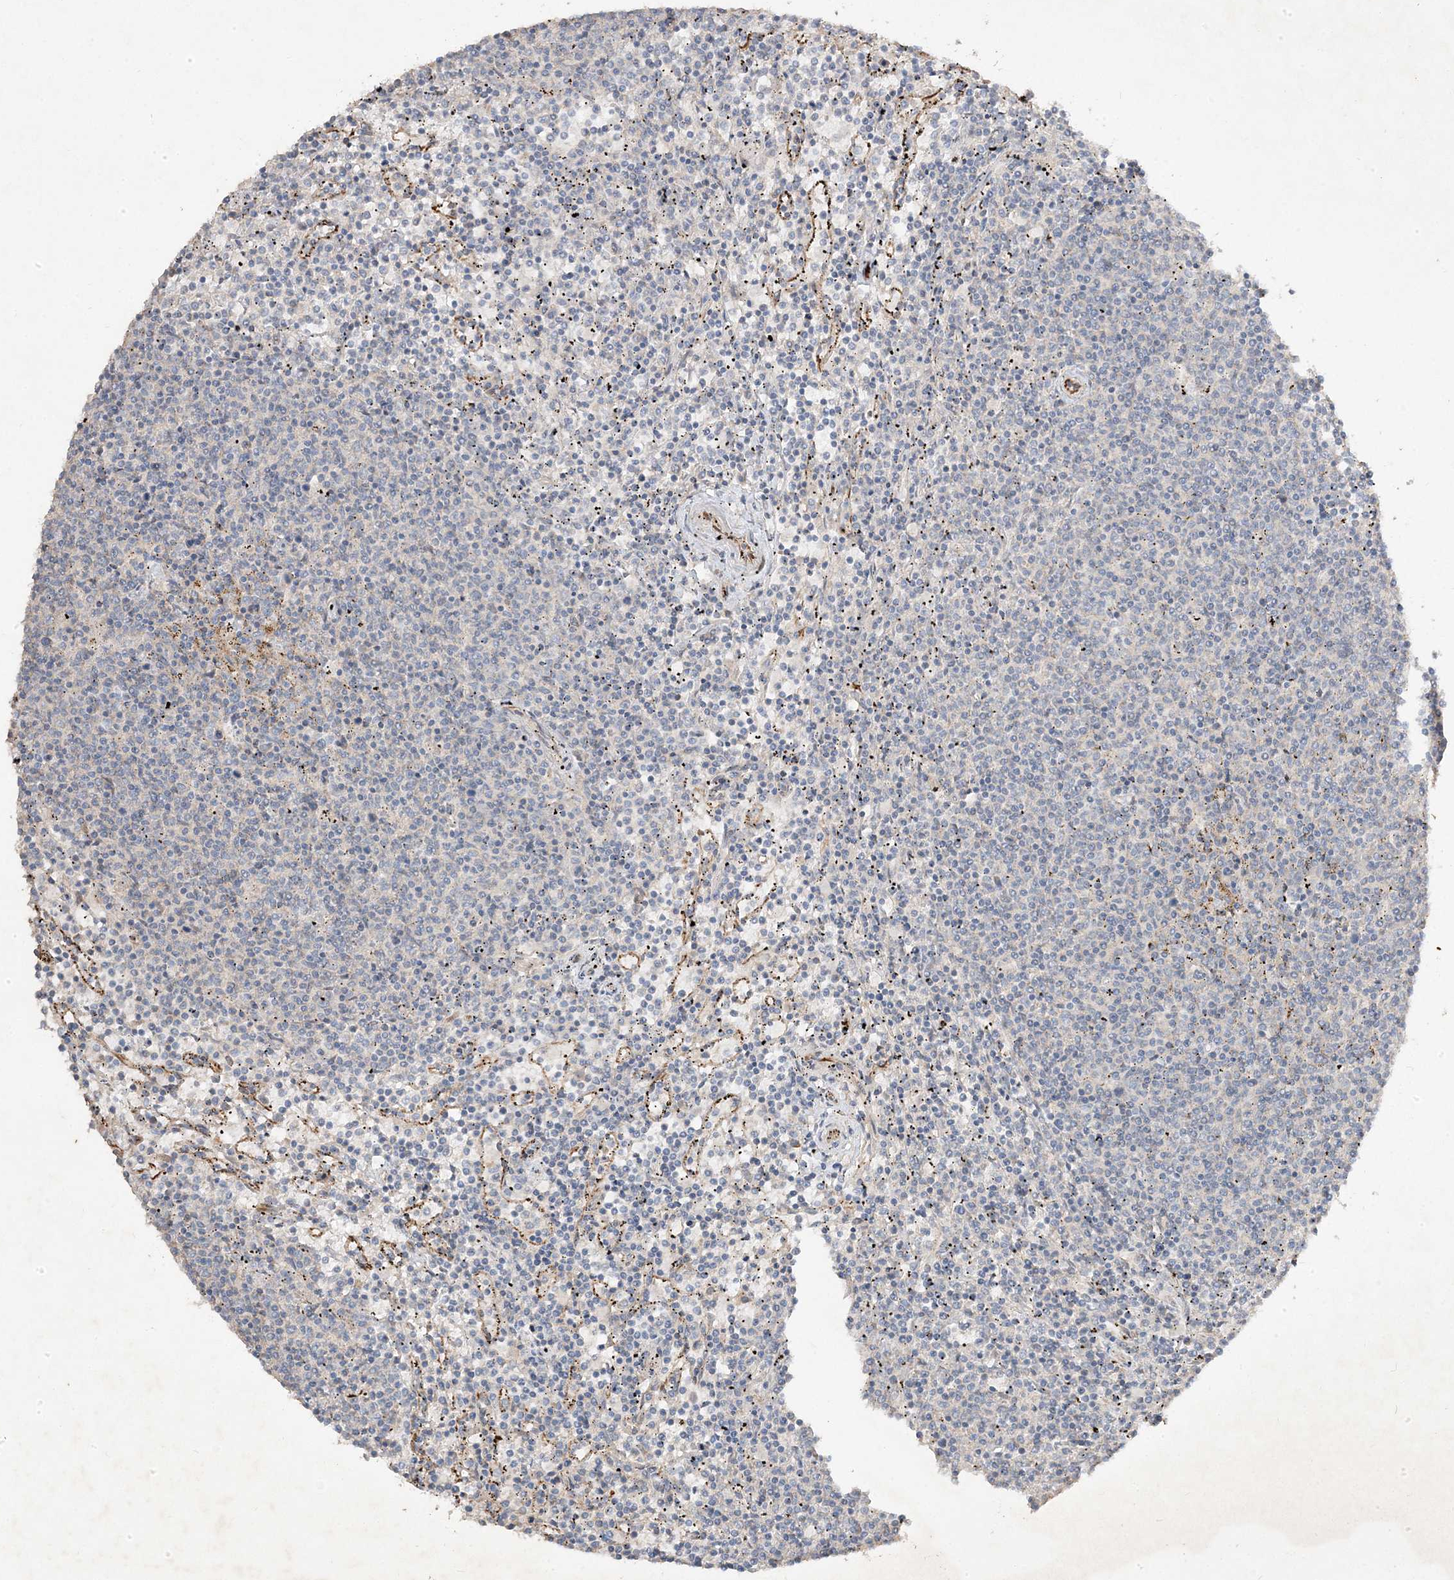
{"staining": {"intensity": "negative", "quantity": "none", "location": "none"}, "tissue": "lymphoma", "cell_type": "Tumor cells", "image_type": "cancer", "snomed": [{"axis": "morphology", "description": "Malignant lymphoma, non-Hodgkin's type, Low grade"}, {"axis": "topography", "description": "Spleen"}], "caption": "Immunohistochemistry (IHC) of malignant lymphoma, non-Hodgkin's type (low-grade) shows no staining in tumor cells.", "gene": "RGL4", "patient": {"sex": "female", "age": 50}}